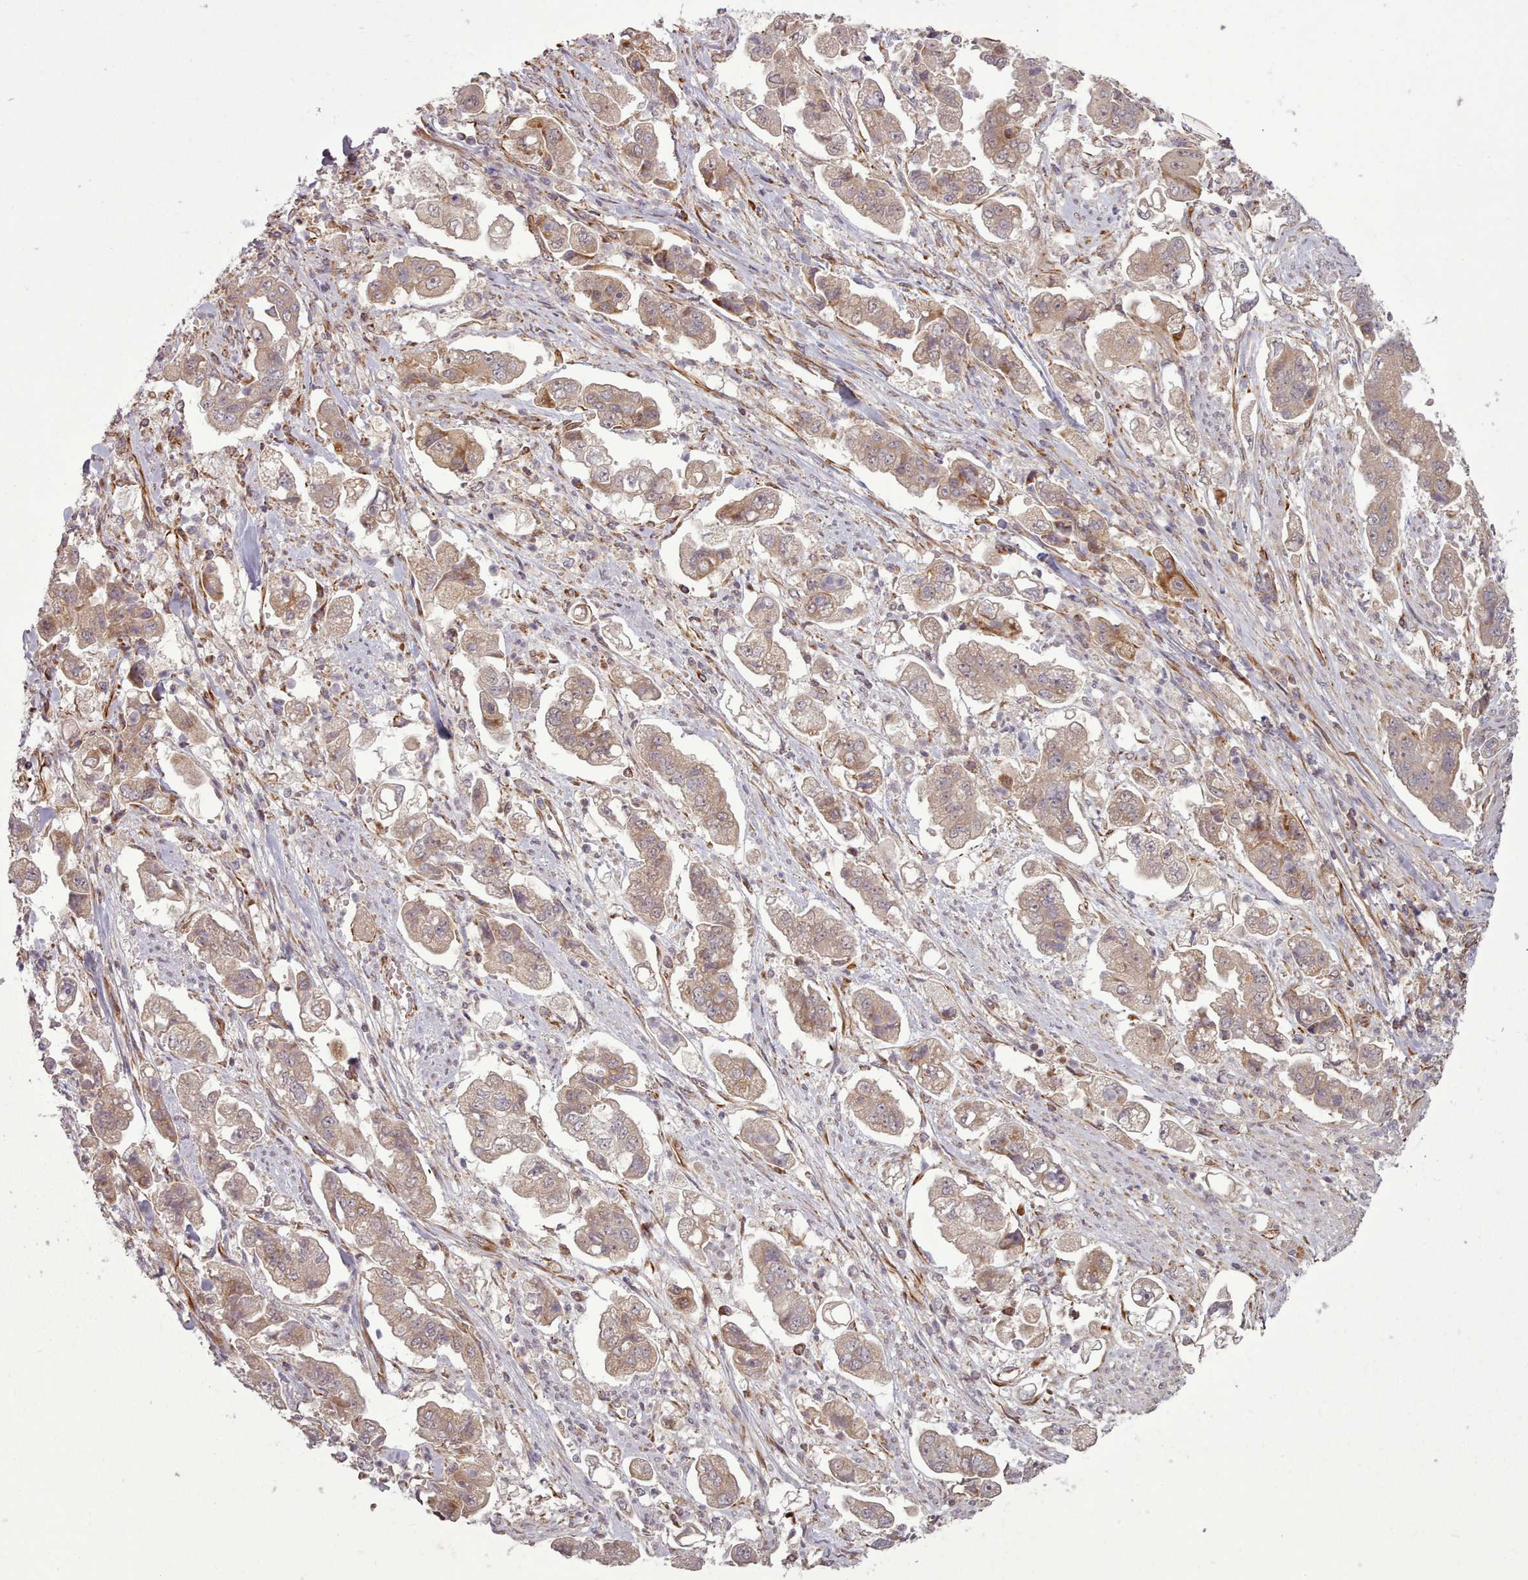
{"staining": {"intensity": "moderate", "quantity": "25%-75%", "location": "cytoplasmic/membranous"}, "tissue": "stomach cancer", "cell_type": "Tumor cells", "image_type": "cancer", "snomed": [{"axis": "morphology", "description": "Adenocarcinoma, NOS"}, {"axis": "topography", "description": "Stomach"}], "caption": "DAB (3,3'-diaminobenzidine) immunohistochemical staining of human adenocarcinoma (stomach) displays moderate cytoplasmic/membranous protein staining in about 25%-75% of tumor cells. Immunohistochemistry stains the protein of interest in brown and the nuclei are stained blue.", "gene": "GBGT1", "patient": {"sex": "male", "age": 62}}